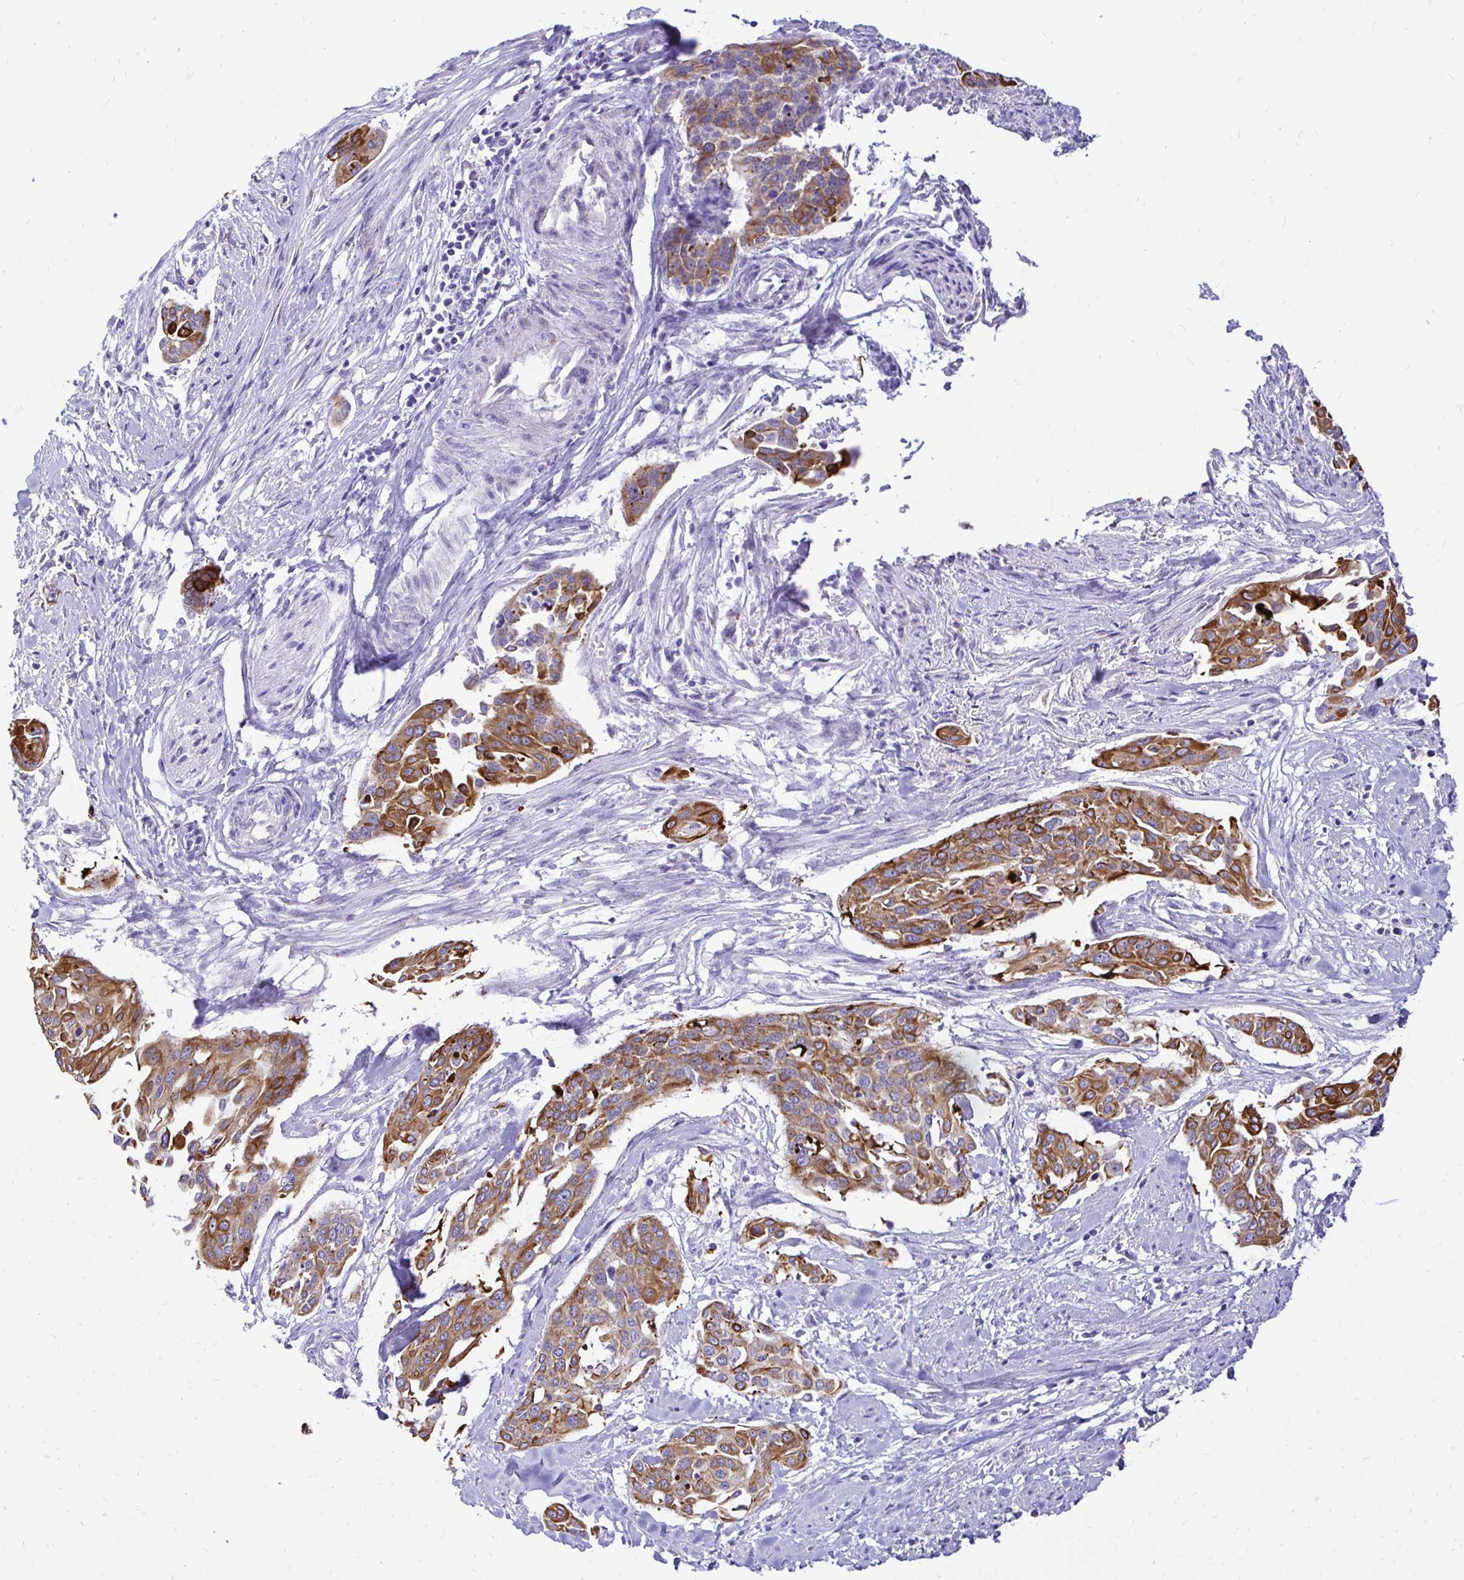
{"staining": {"intensity": "moderate", "quantity": ">75%", "location": "cytoplasmic/membranous"}, "tissue": "cervical cancer", "cell_type": "Tumor cells", "image_type": "cancer", "snomed": [{"axis": "morphology", "description": "Squamous cell carcinoma, NOS"}, {"axis": "topography", "description": "Cervix"}], "caption": "High-power microscopy captured an immunohistochemistry (IHC) micrograph of cervical squamous cell carcinoma, revealing moderate cytoplasmic/membranous expression in about >75% of tumor cells.", "gene": "TAF1D", "patient": {"sex": "female", "age": 44}}